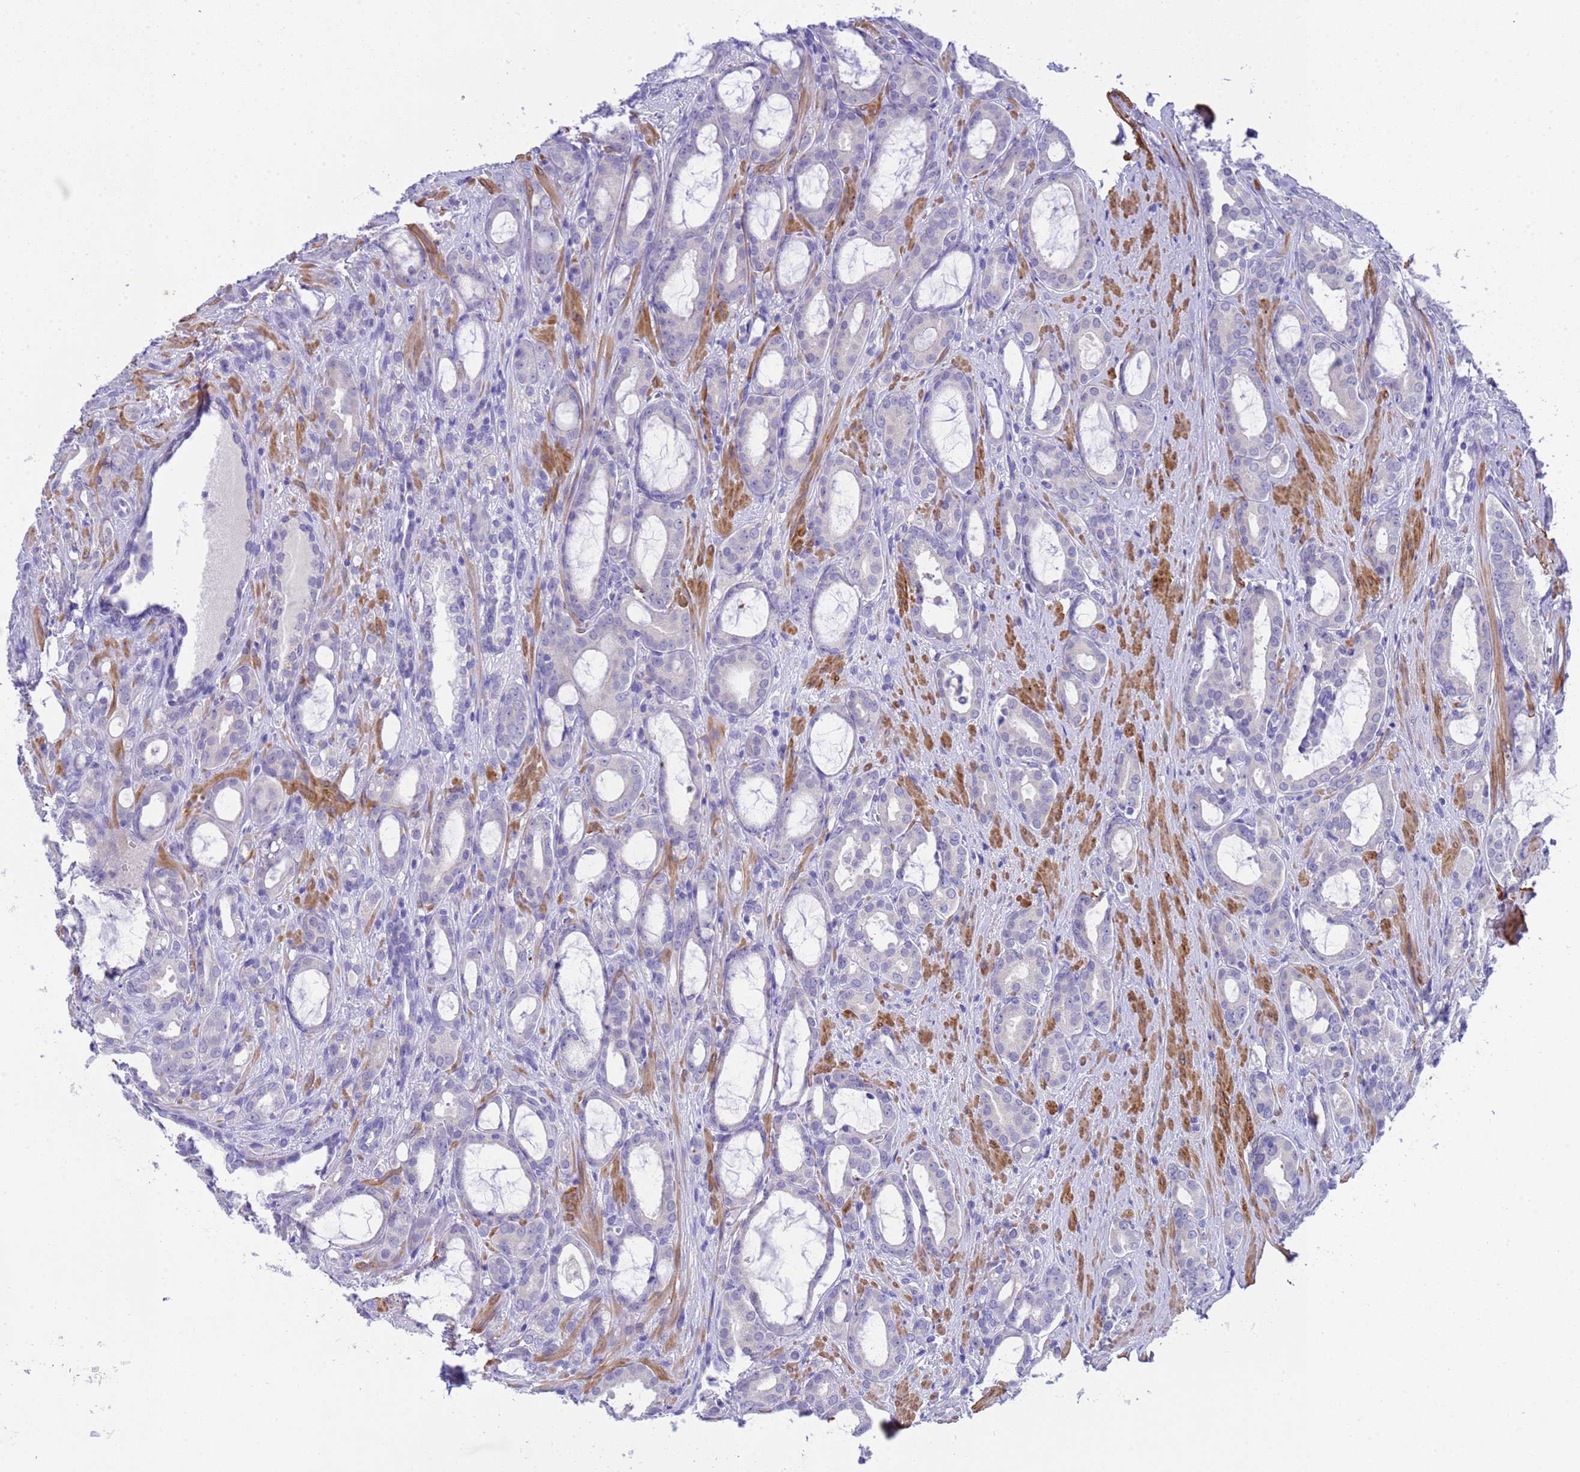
{"staining": {"intensity": "negative", "quantity": "none", "location": "none"}, "tissue": "prostate cancer", "cell_type": "Tumor cells", "image_type": "cancer", "snomed": [{"axis": "morphology", "description": "Adenocarcinoma, High grade"}, {"axis": "topography", "description": "Prostate"}], "caption": "IHC image of human high-grade adenocarcinoma (prostate) stained for a protein (brown), which shows no staining in tumor cells.", "gene": "USP38", "patient": {"sex": "male", "age": 72}}